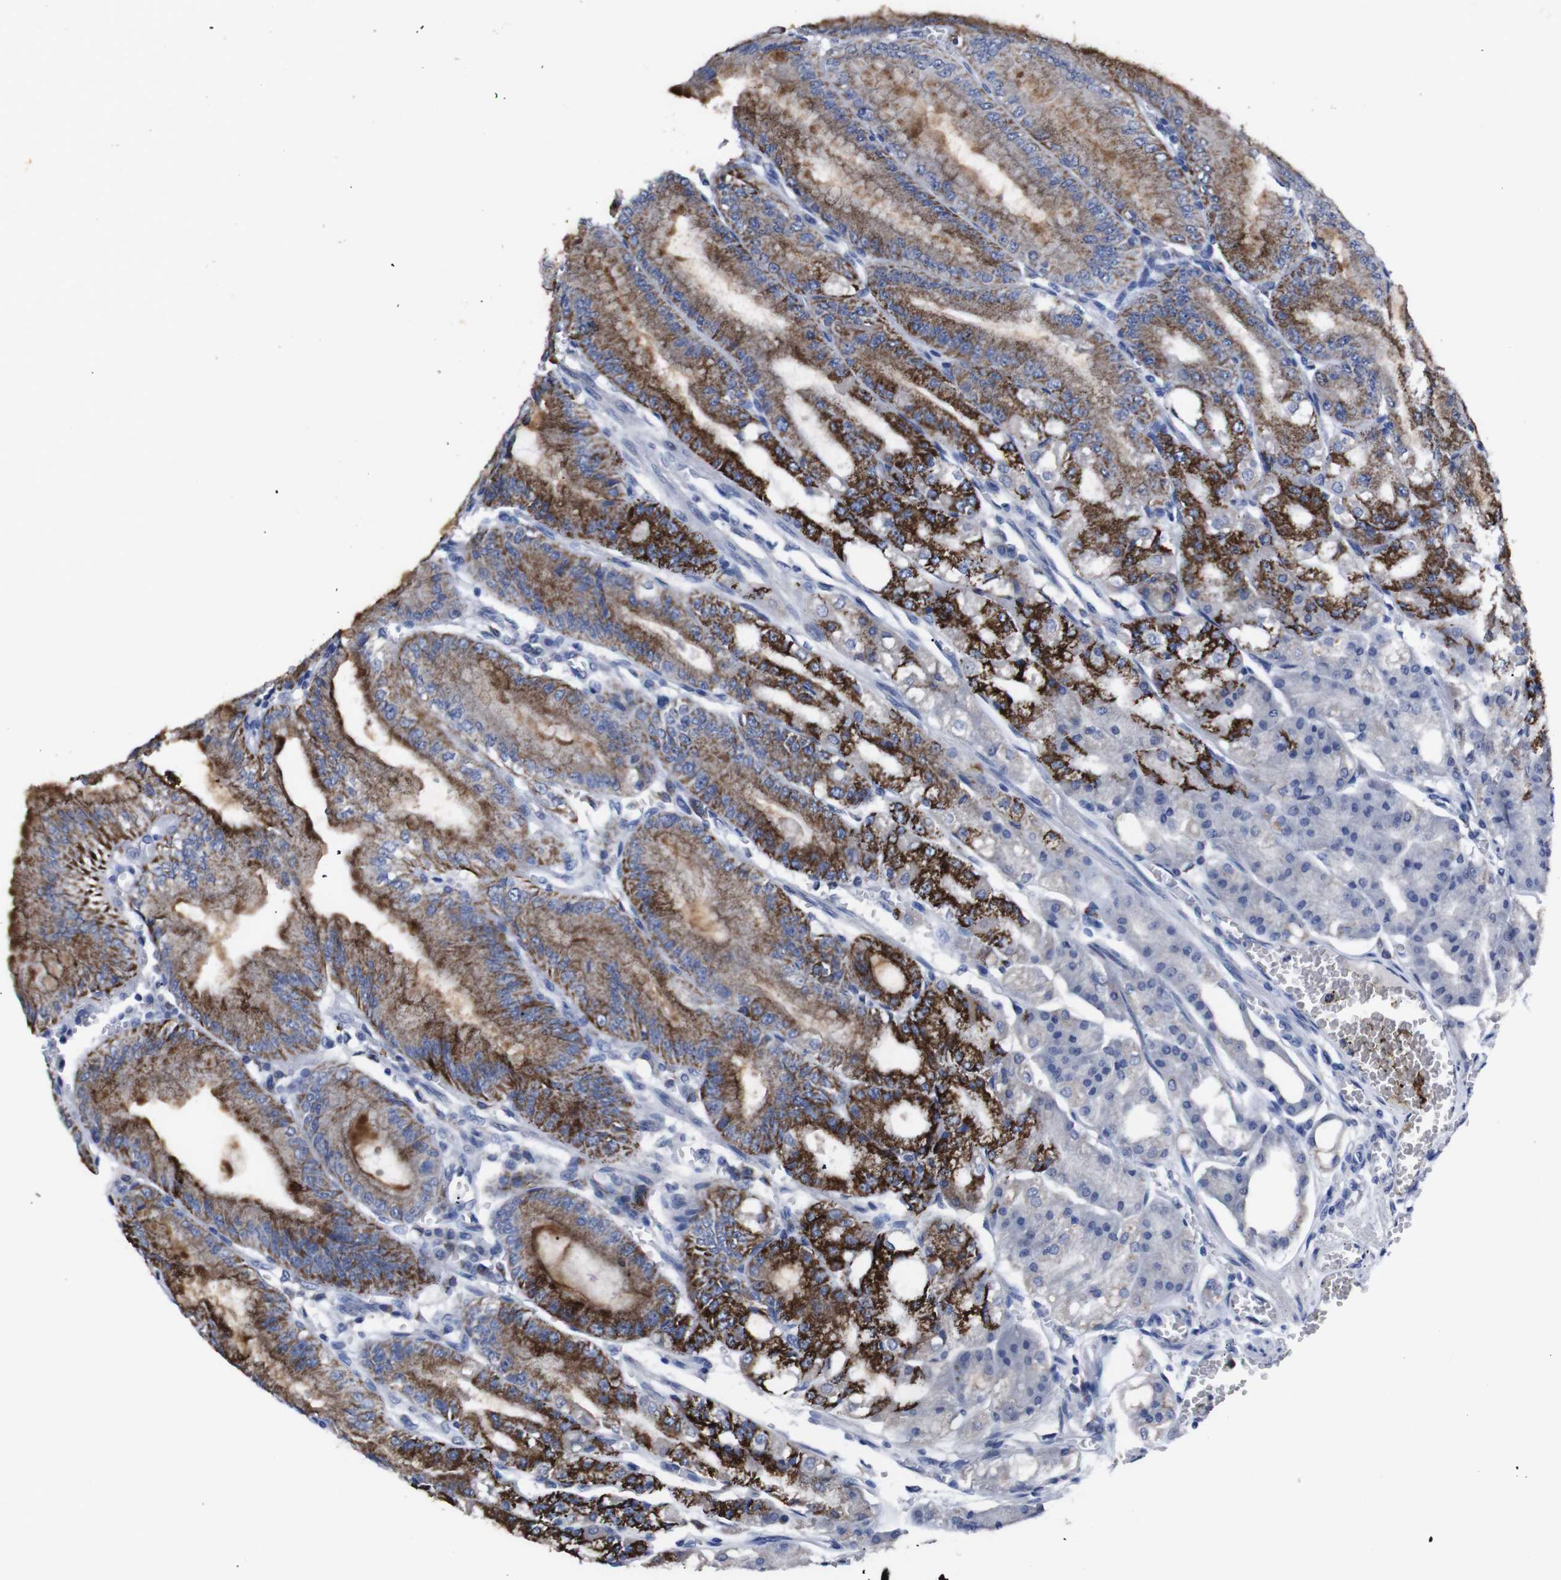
{"staining": {"intensity": "strong", "quantity": "25%-75%", "location": "cytoplasmic/membranous"}, "tissue": "stomach", "cell_type": "Glandular cells", "image_type": "normal", "snomed": [{"axis": "morphology", "description": "Normal tissue, NOS"}, {"axis": "topography", "description": "Stomach, lower"}], "caption": "Immunohistochemical staining of unremarkable stomach exhibits 25%-75% levels of strong cytoplasmic/membranous protein positivity in about 25%-75% of glandular cells. Using DAB (3,3'-diaminobenzidine) (brown) and hematoxylin (blue) stains, captured at high magnification using brightfield microscopy.", "gene": "GJB2", "patient": {"sex": "male", "age": 71}}